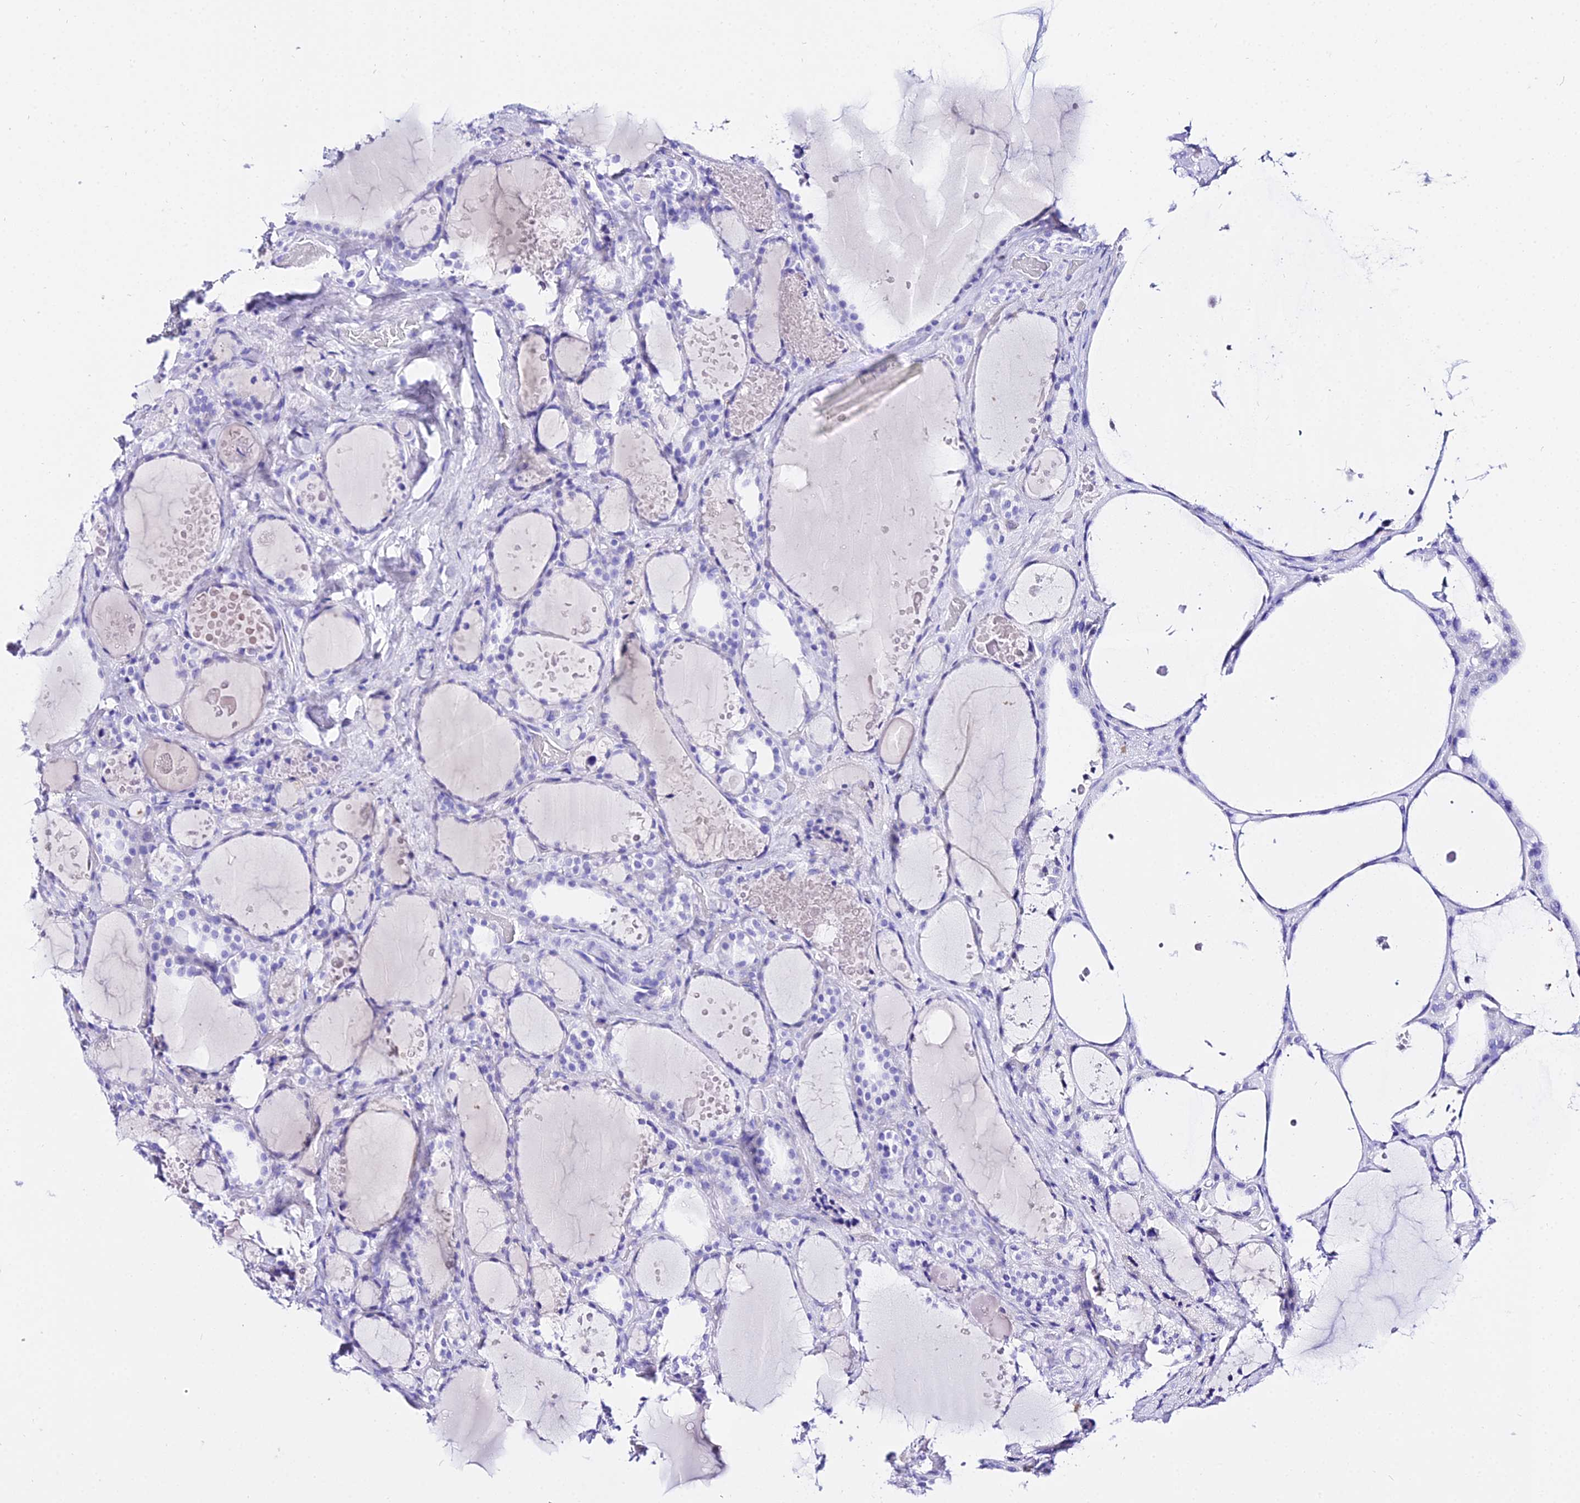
{"staining": {"intensity": "negative", "quantity": "none", "location": "none"}, "tissue": "thyroid cancer", "cell_type": "Tumor cells", "image_type": "cancer", "snomed": [{"axis": "morphology", "description": "Papillary adenocarcinoma, NOS"}, {"axis": "topography", "description": "Thyroid gland"}], "caption": "Human thyroid cancer stained for a protein using immunohistochemistry (IHC) reveals no positivity in tumor cells.", "gene": "TRMT44", "patient": {"sex": "male", "age": 77}}